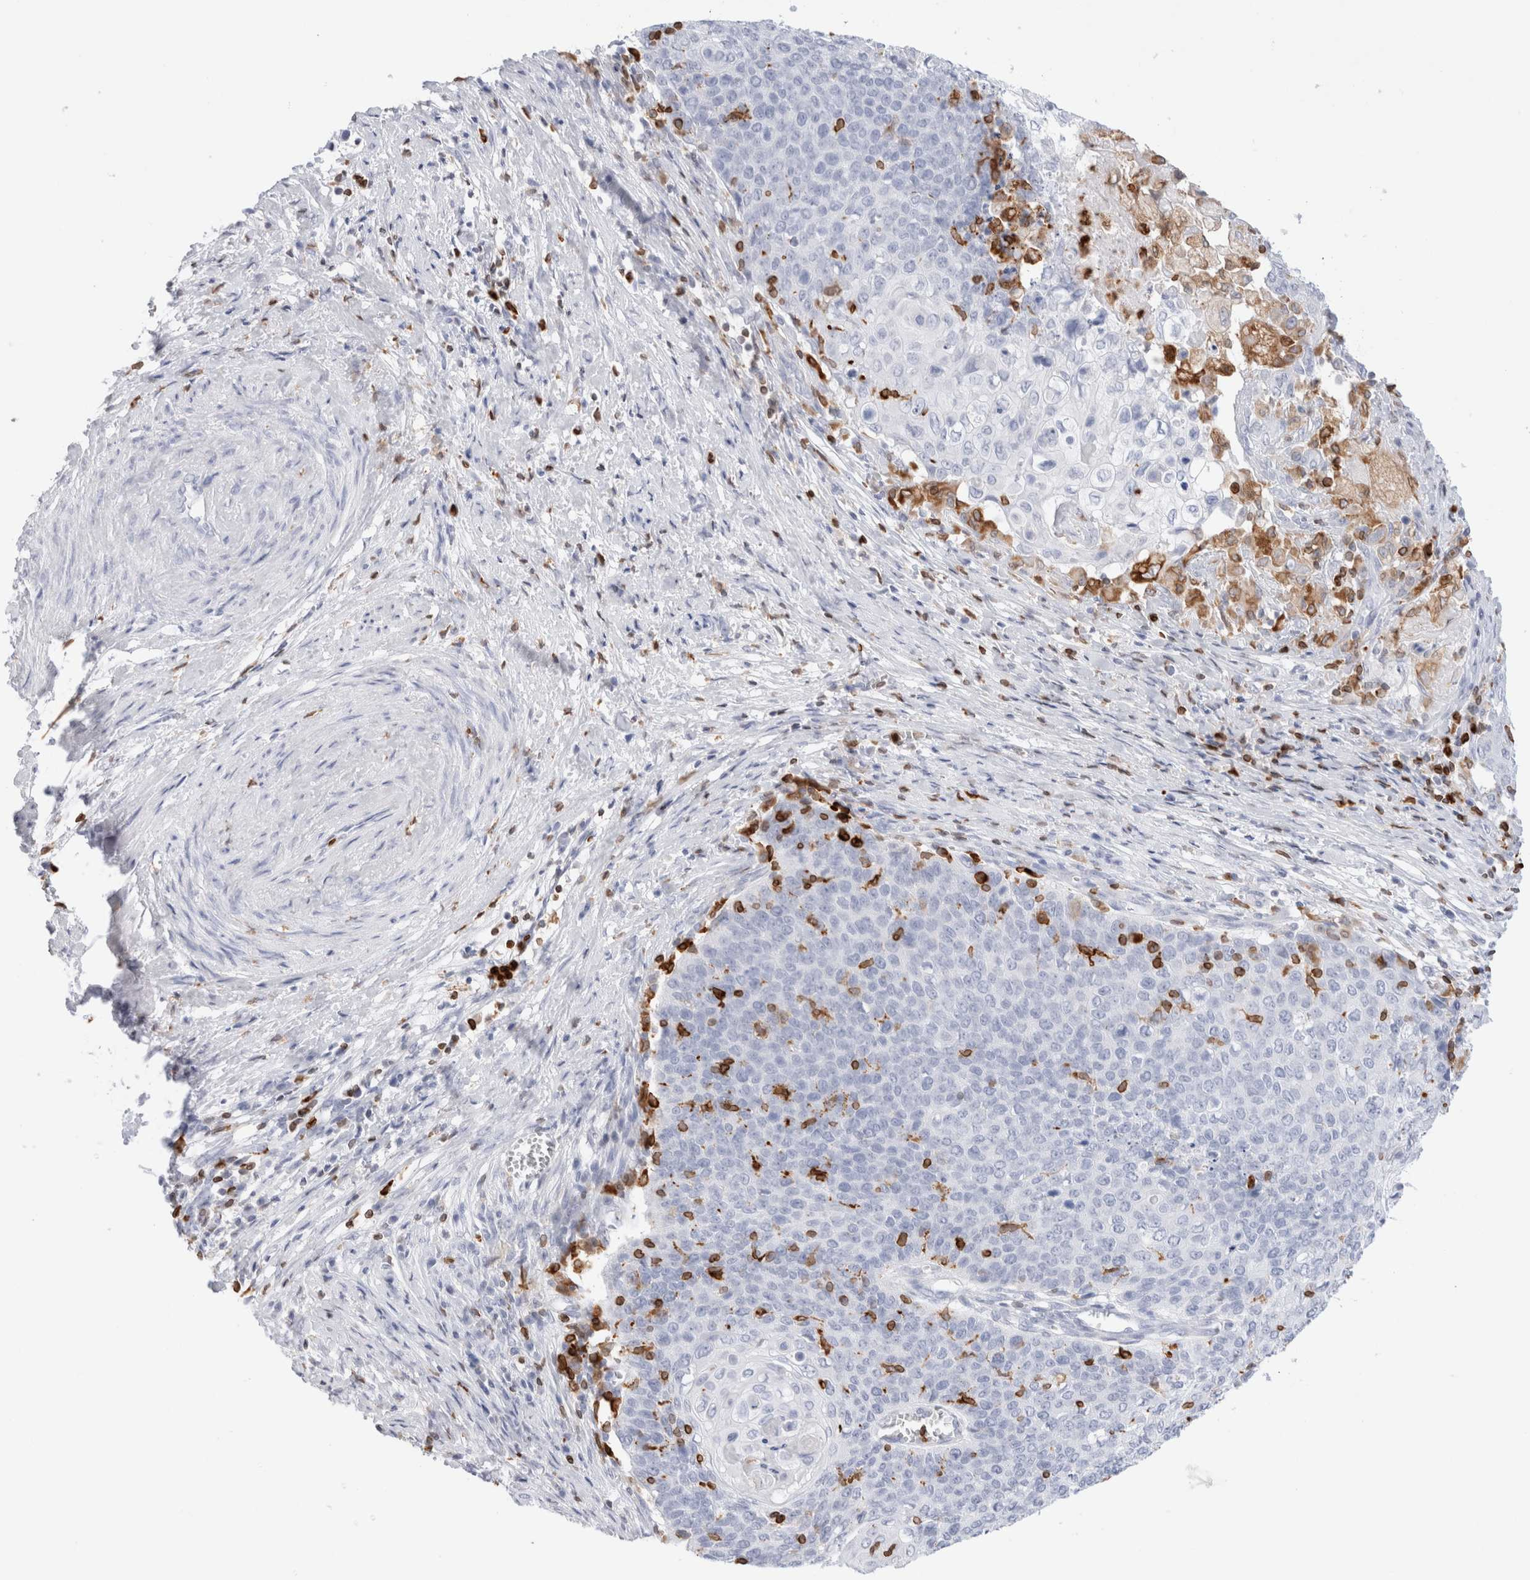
{"staining": {"intensity": "negative", "quantity": "none", "location": "none"}, "tissue": "cervical cancer", "cell_type": "Tumor cells", "image_type": "cancer", "snomed": [{"axis": "morphology", "description": "Squamous cell carcinoma, NOS"}, {"axis": "topography", "description": "Cervix"}], "caption": "Tumor cells are negative for protein expression in human cervical squamous cell carcinoma.", "gene": "ALOX5AP", "patient": {"sex": "female", "age": 39}}